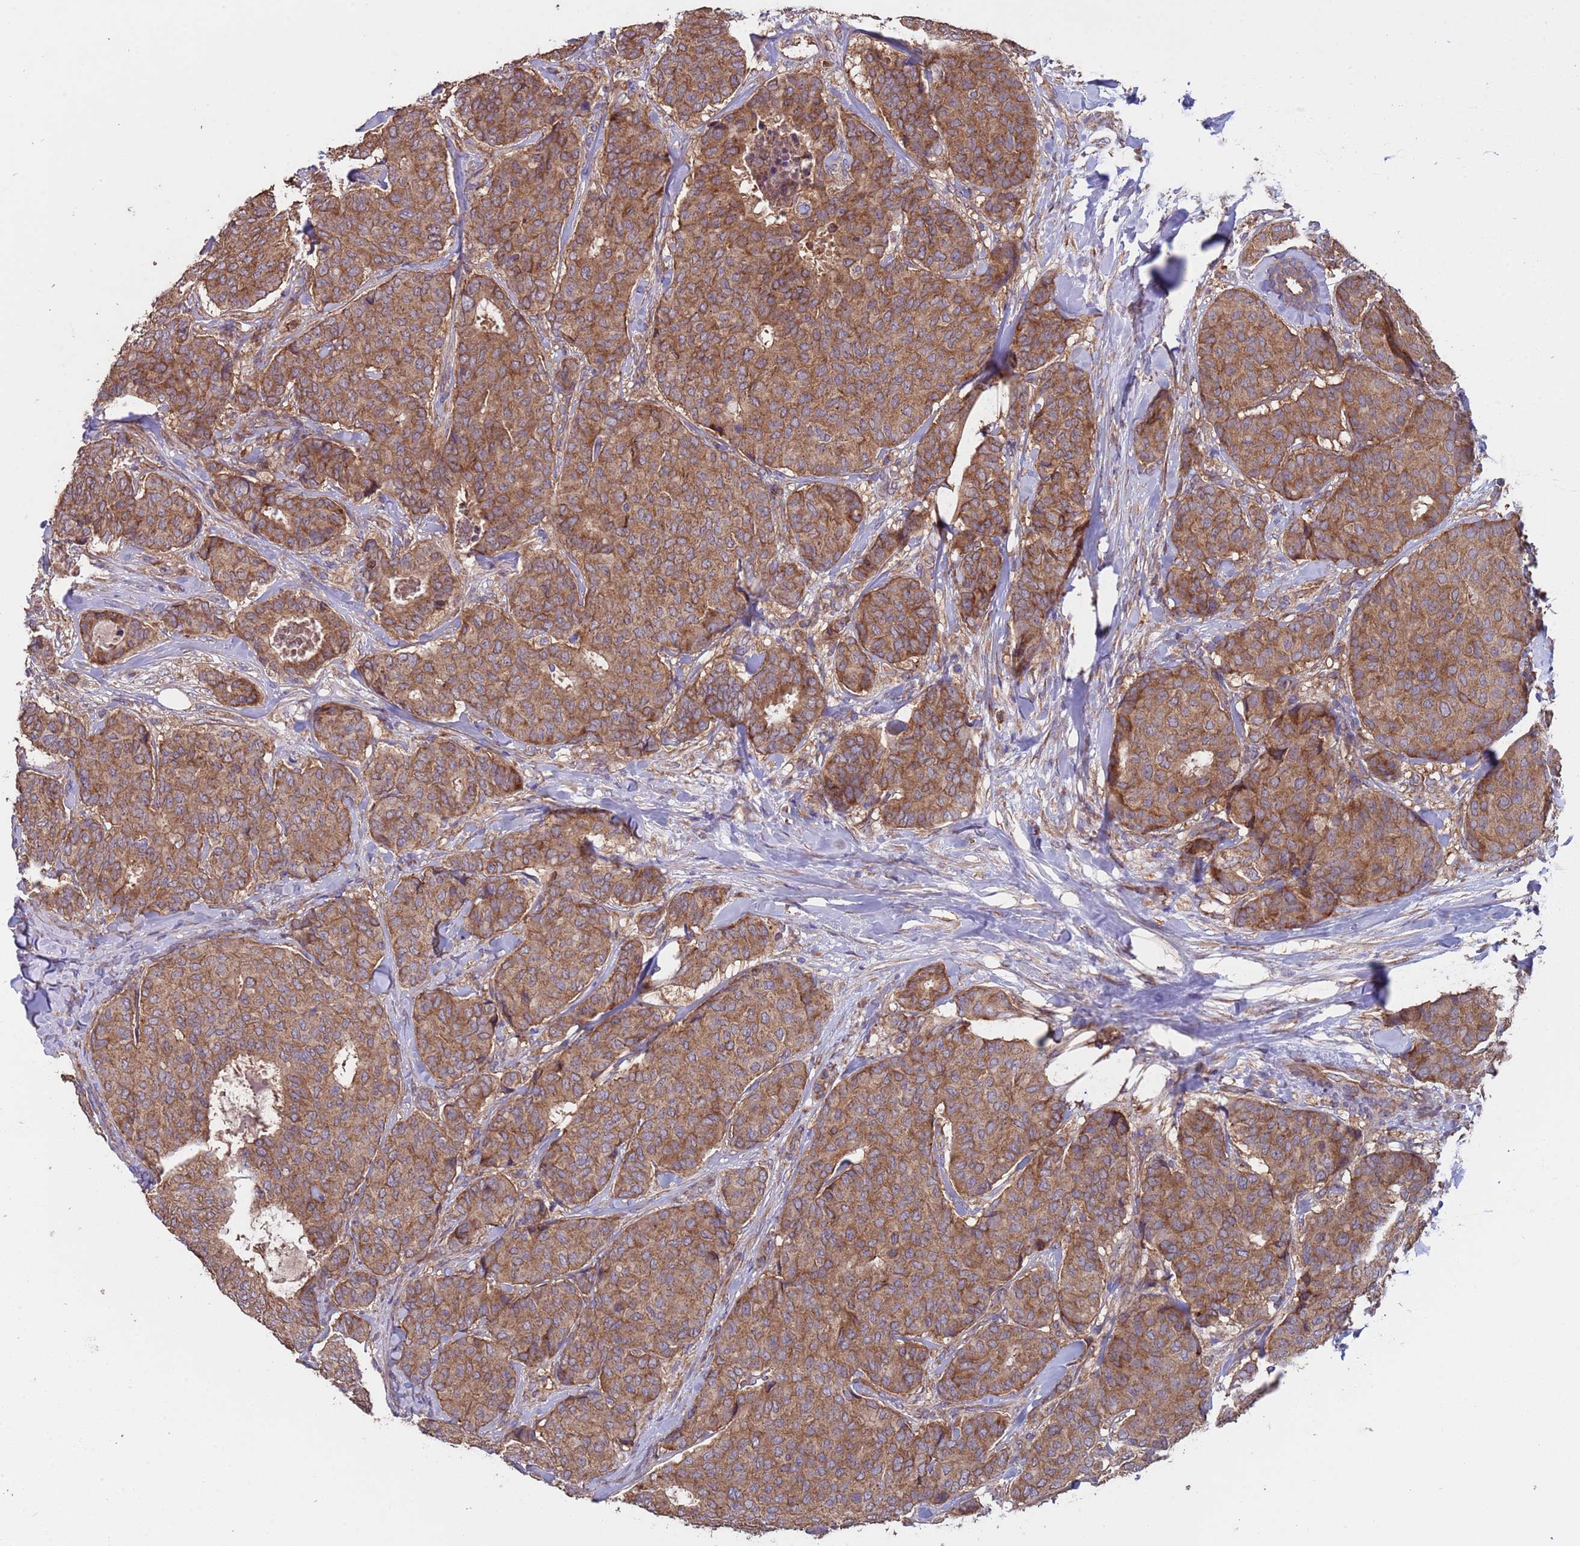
{"staining": {"intensity": "moderate", "quantity": ">75%", "location": "cytoplasmic/membranous"}, "tissue": "breast cancer", "cell_type": "Tumor cells", "image_type": "cancer", "snomed": [{"axis": "morphology", "description": "Duct carcinoma"}, {"axis": "topography", "description": "Breast"}], "caption": "About >75% of tumor cells in human breast intraductal carcinoma demonstrate moderate cytoplasmic/membranous protein expression as visualized by brown immunohistochemical staining.", "gene": "EEF1AKMT1", "patient": {"sex": "female", "age": 75}}